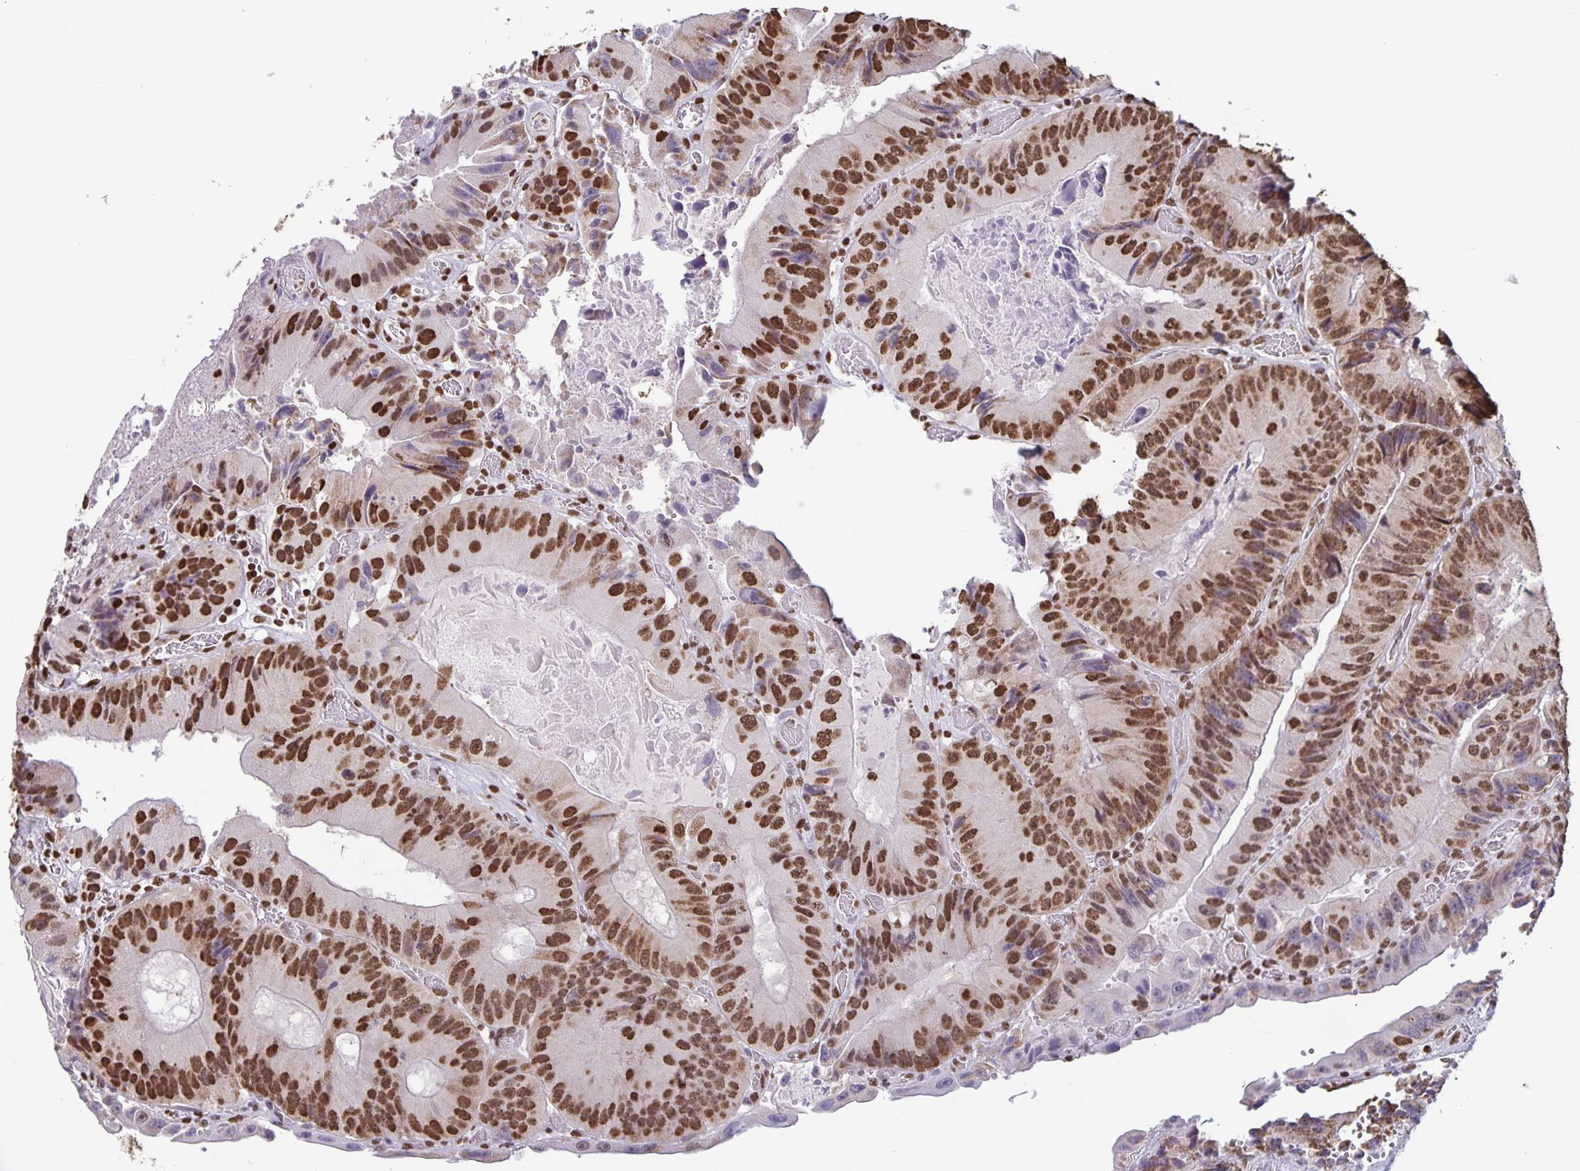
{"staining": {"intensity": "moderate", "quantity": ">75%", "location": "nuclear"}, "tissue": "colorectal cancer", "cell_type": "Tumor cells", "image_type": "cancer", "snomed": [{"axis": "morphology", "description": "Adenocarcinoma, NOS"}, {"axis": "topography", "description": "Colon"}], "caption": "IHC (DAB) staining of adenocarcinoma (colorectal) exhibits moderate nuclear protein staining in about >75% of tumor cells.", "gene": "DUT", "patient": {"sex": "female", "age": 86}}